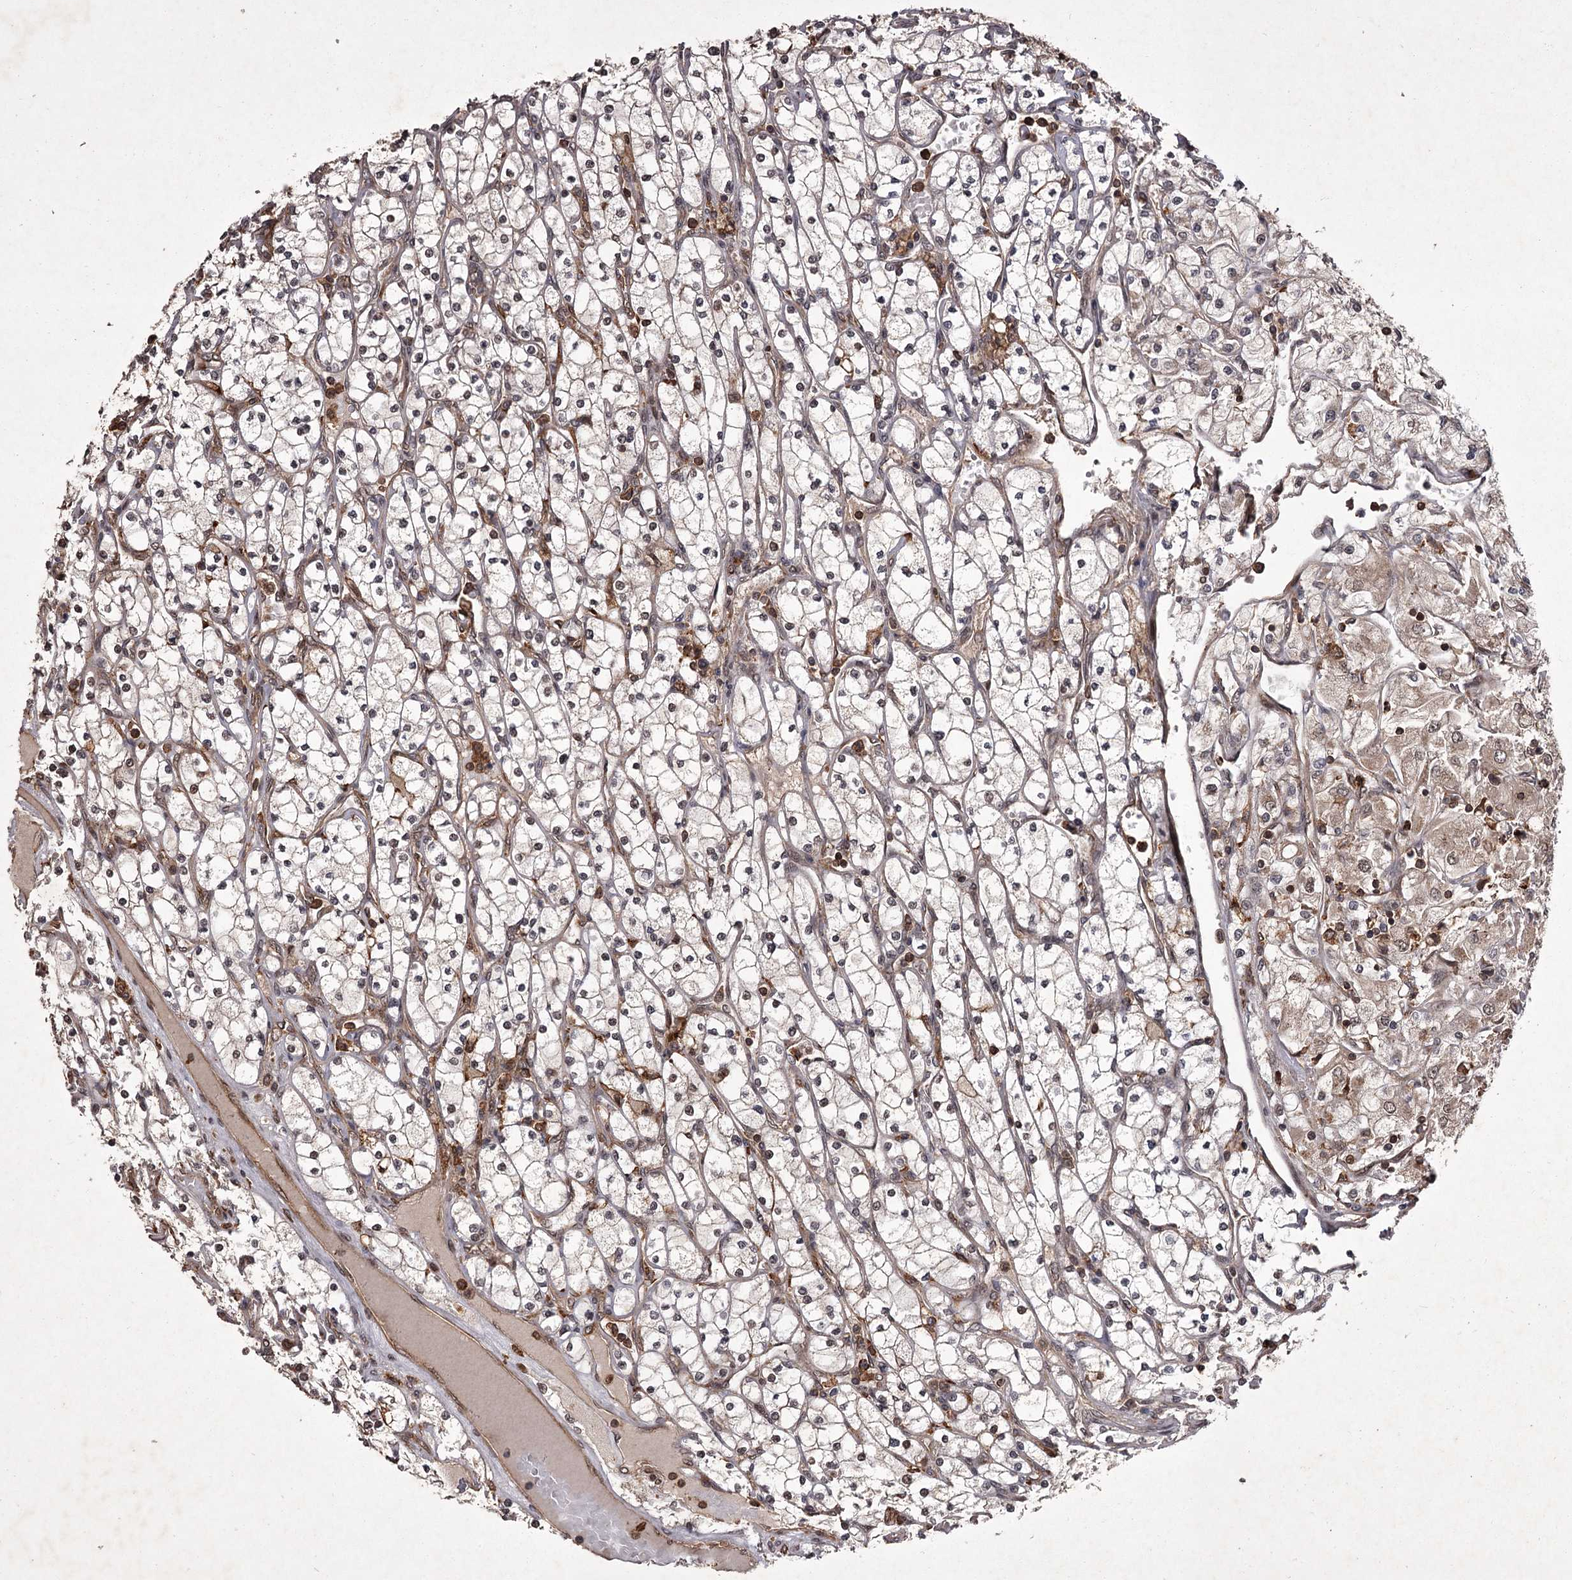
{"staining": {"intensity": "weak", "quantity": "<25%", "location": "cytoplasmic/membranous,nuclear"}, "tissue": "renal cancer", "cell_type": "Tumor cells", "image_type": "cancer", "snomed": [{"axis": "morphology", "description": "Adenocarcinoma, NOS"}, {"axis": "topography", "description": "Kidney"}], "caption": "Renal cancer was stained to show a protein in brown. There is no significant expression in tumor cells.", "gene": "TBC1D23", "patient": {"sex": "male", "age": 80}}